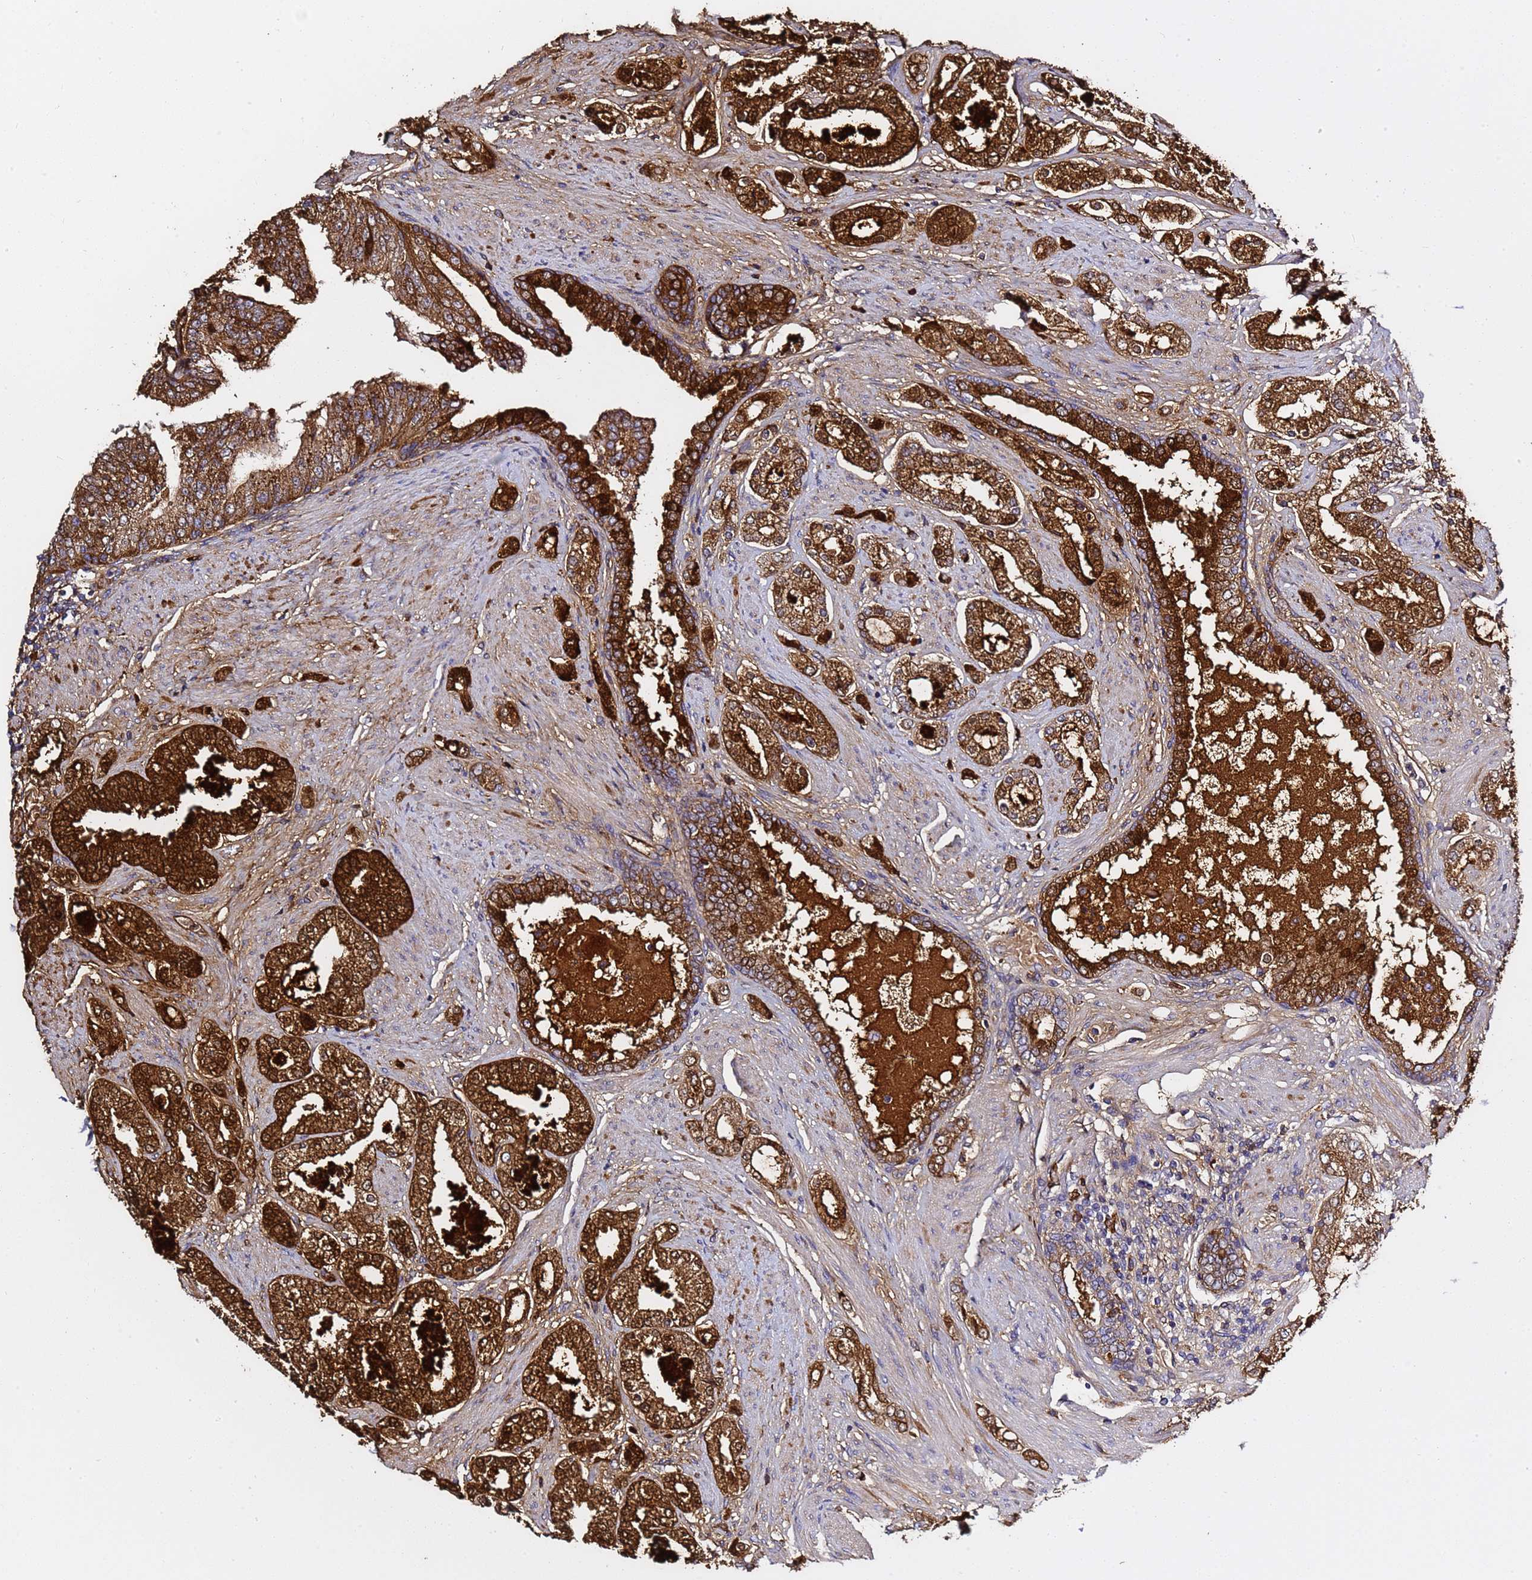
{"staining": {"intensity": "strong", "quantity": ">75%", "location": "cytoplasmic/membranous"}, "tissue": "prostate cancer", "cell_type": "Tumor cells", "image_type": "cancer", "snomed": [{"axis": "morphology", "description": "Adenocarcinoma, High grade"}, {"axis": "topography", "description": "Prostate"}], "caption": "Protein expression by immunohistochemistry (IHC) reveals strong cytoplasmic/membranous expression in approximately >75% of tumor cells in prostate high-grade adenocarcinoma.", "gene": "NAT2", "patient": {"sex": "male", "age": 68}}